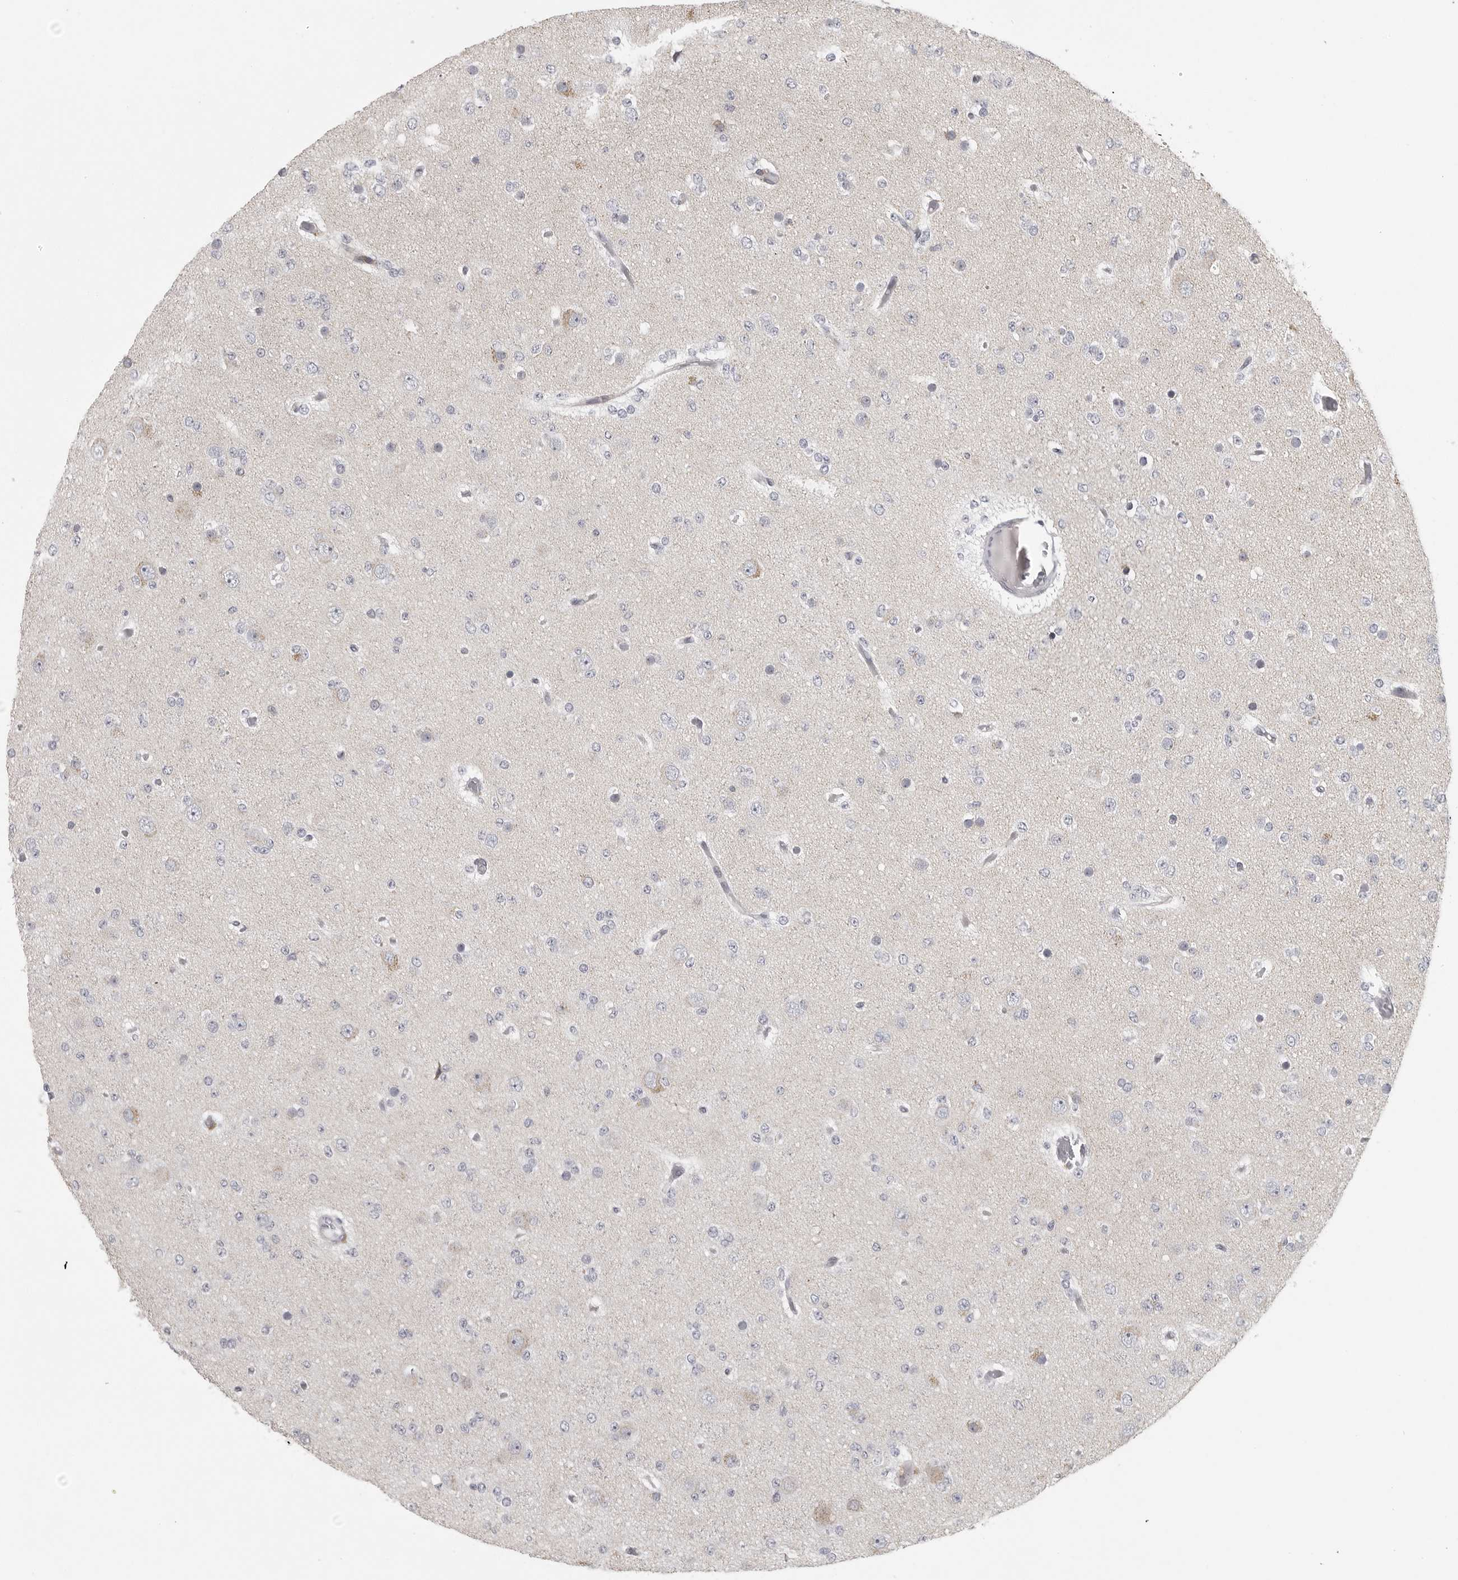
{"staining": {"intensity": "negative", "quantity": "none", "location": "none"}, "tissue": "glioma", "cell_type": "Tumor cells", "image_type": "cancer", "snomed": [{"axis": "morphology", "description": "Glioma, malignant, Low grade"}, {"axis": "topography", "description": "Brain"}], "caption": "An IHC photomicrograph of glioma is shown. There is no staining in tumor cells of glioma.", "gene": "POLE2", "patient": {"sex": "female", "age": 22}}